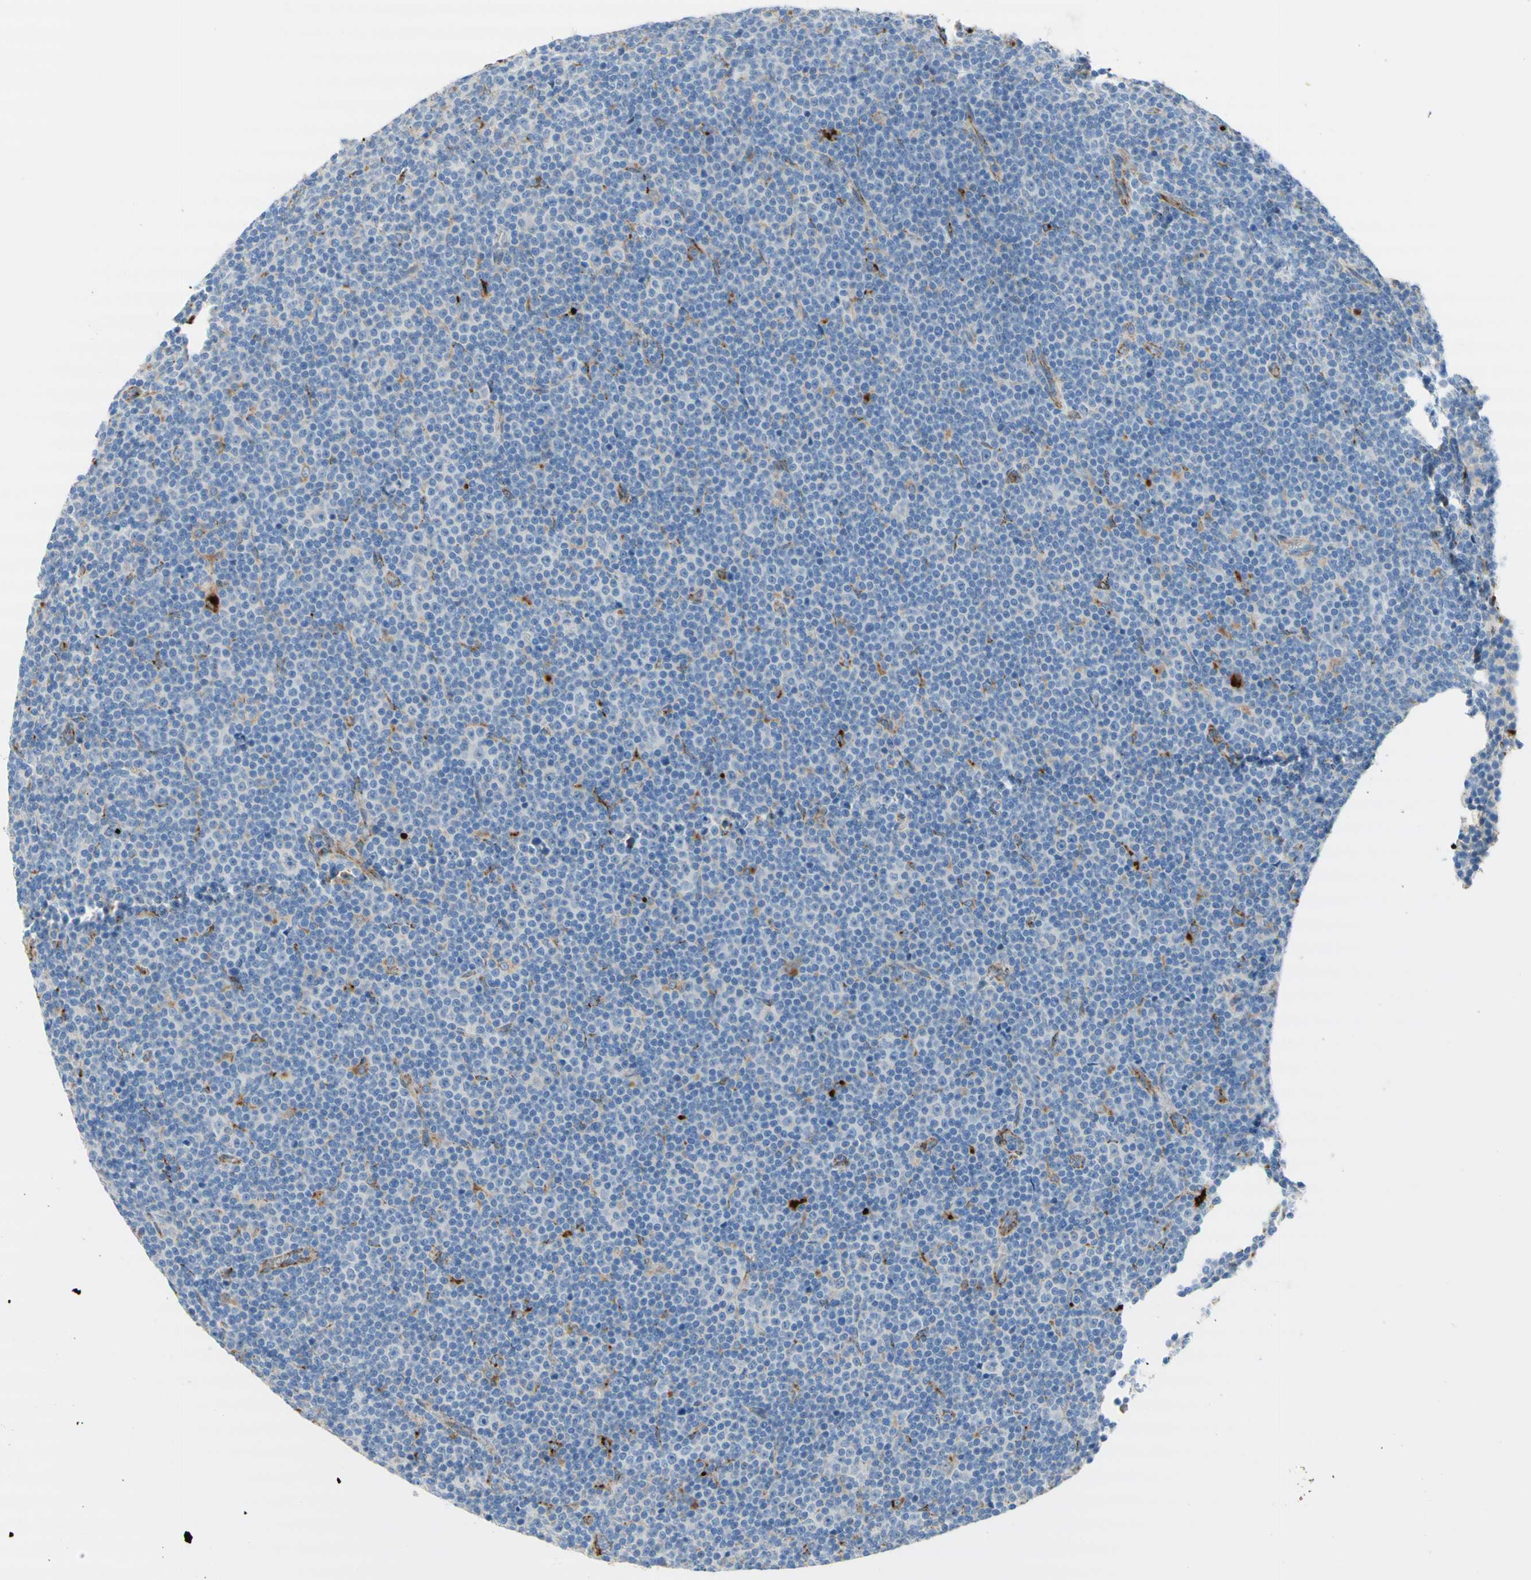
{"staining": {"intensity": "negative", "quantity": "none", "location": "none"}, "tissue": "lymphoma", "cell_type": "Tumor cells", "image_type": "cancer", "snomed": [{"axis": "morphology", "description": "Malignant lymphoma, non-Hodgkin's type, Low grade"}, {"axis": "topography", "description": "Lymph node"}], "caption": "Lymphoma stained for a protein using immunohistochemistry (IHC) exhibits no expression tumor cells.", "gene": "URB2", "patient": {"sex": "female", "age": 67}}